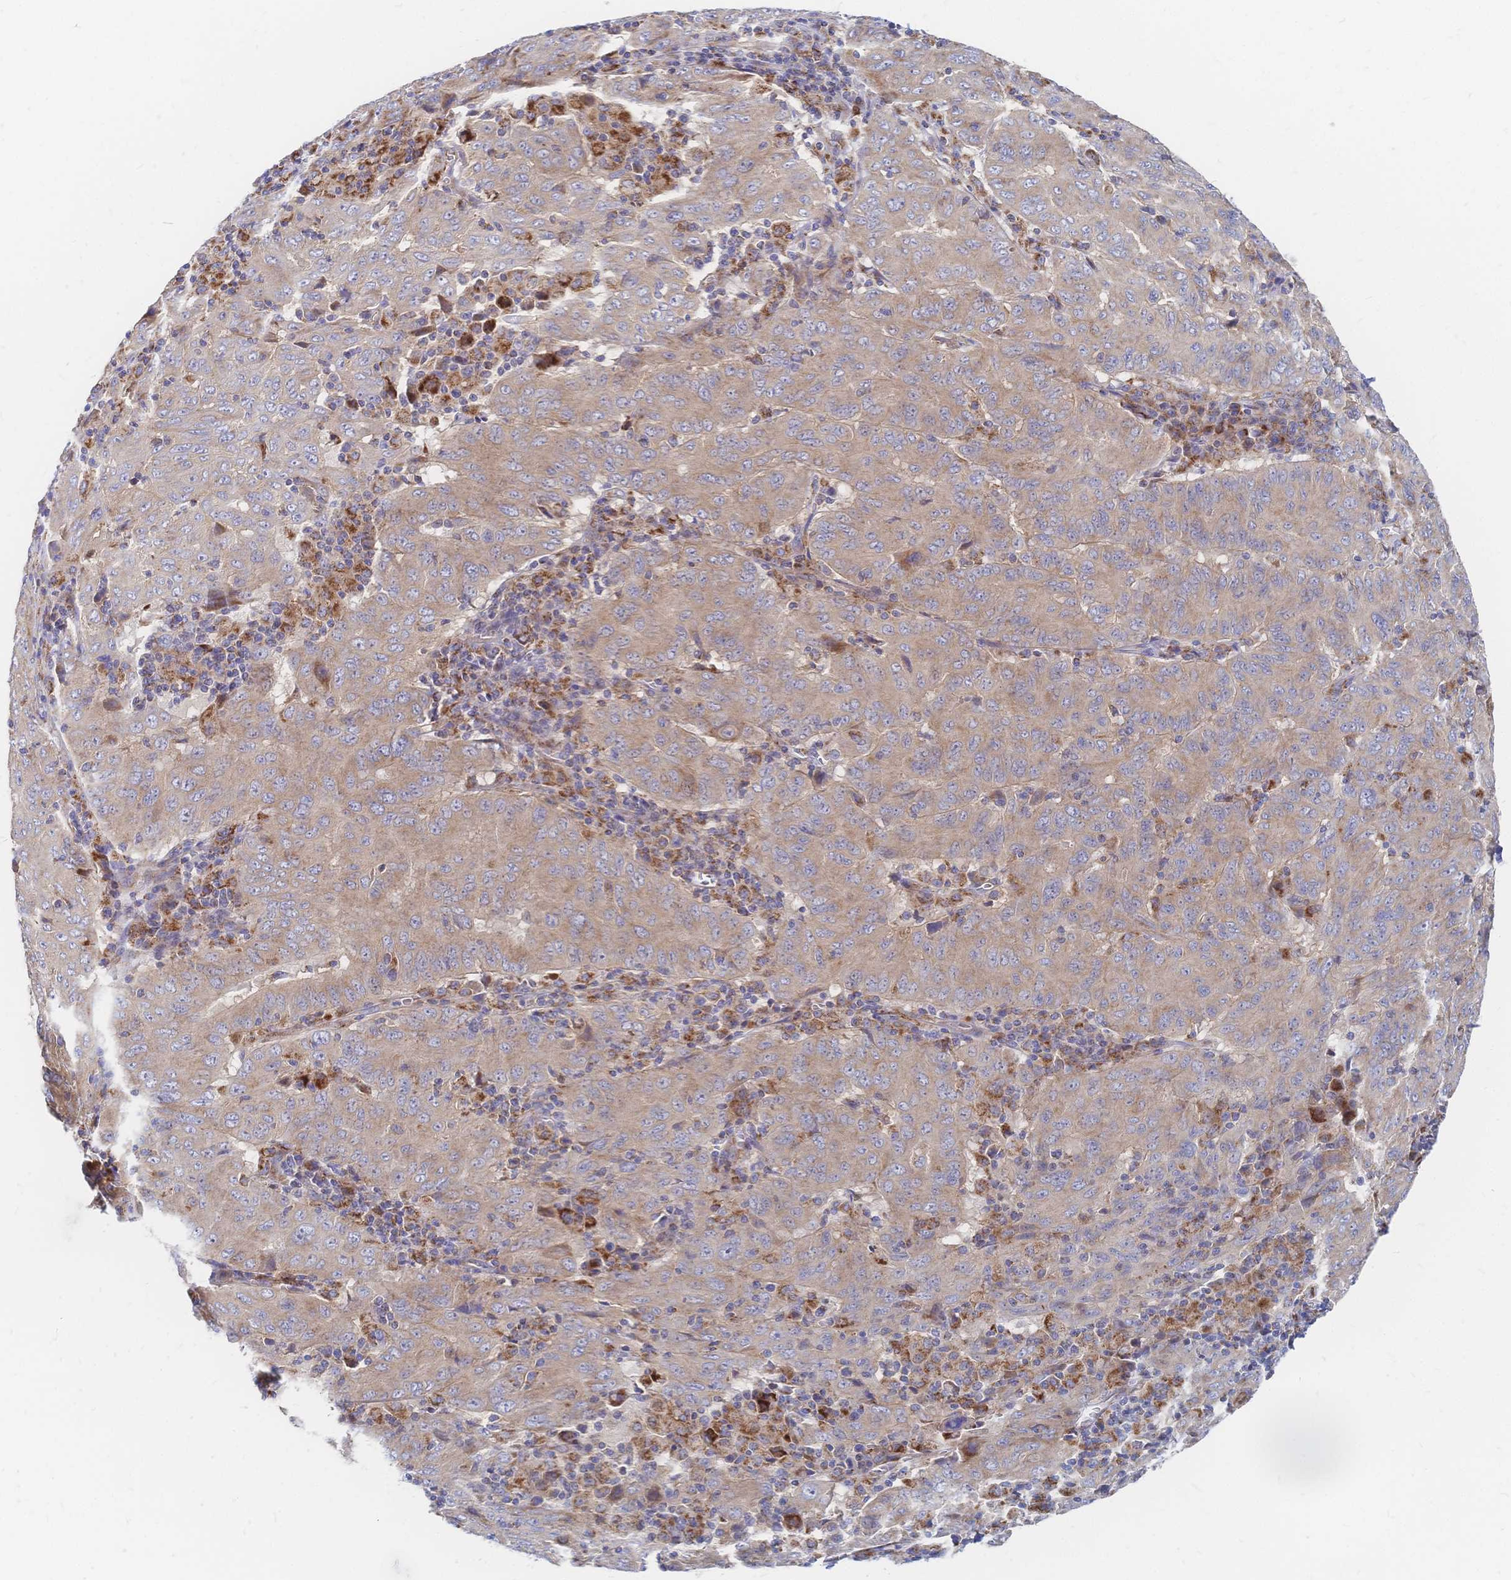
{"staining": {"intensity": "moderate", "quantity": ">75%", "location": "cytoplasmic/membranous"}, "tissue": "pancreatic cancer", "cell_type": "Tumor cells", "image_type": "cancer", "snomed": [{"axis": "morphology", "description": "Adenocarcinoma, NOS"}, {"axis": "topography", "description": "Pancreas"}], "caption": "Adenocarcinoma (pancreatic) tissue displays moderate cytoplasmic/membranous positivity in approximately >75% of tumor cells, visualized by immunohistochemistry.", "gene": "SORBS1", "patient": {"sex": "male", "age": 63}}